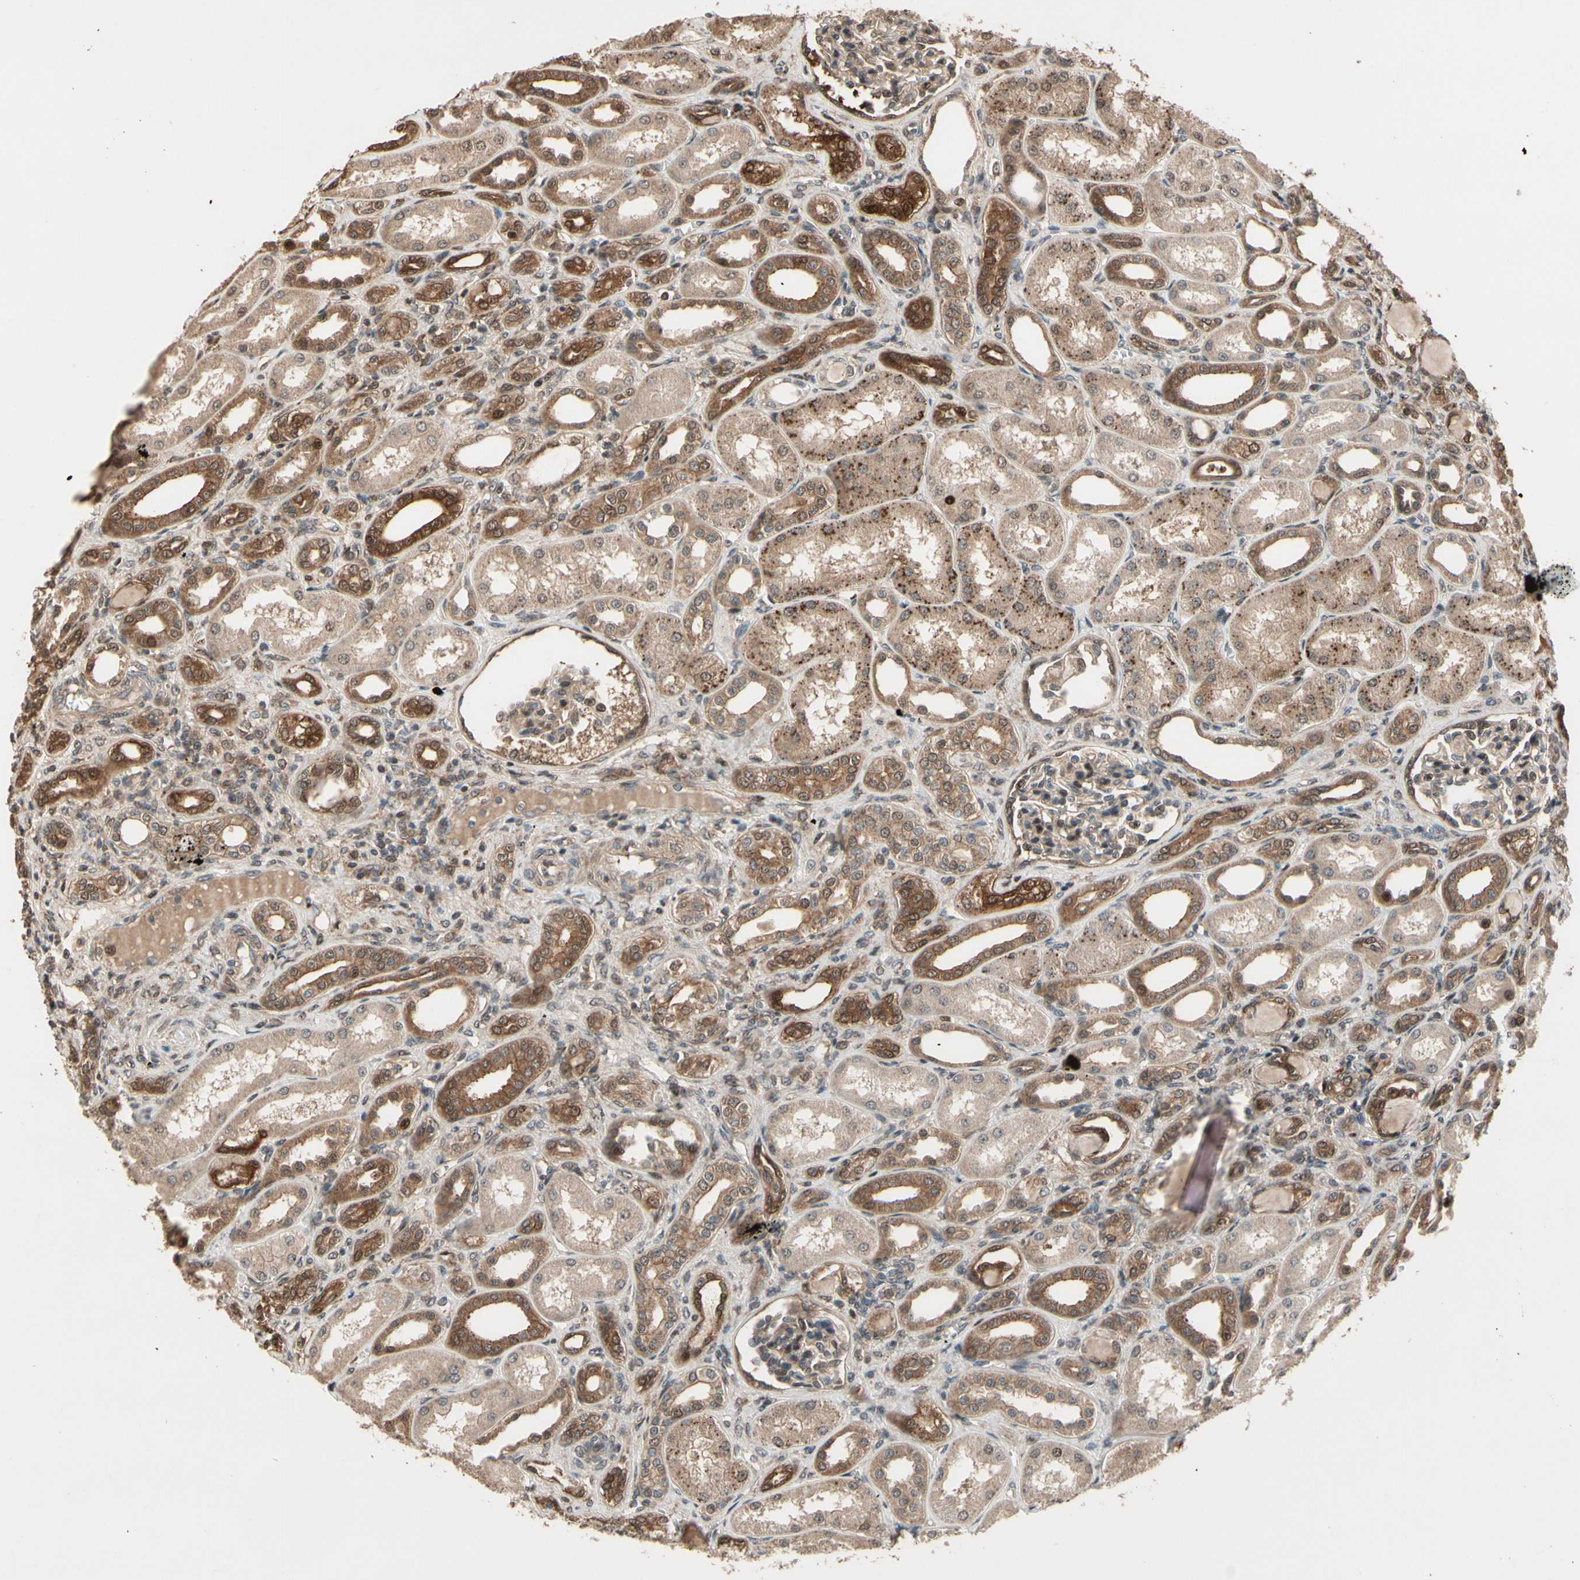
{"staining": {"intensity": "weak", "quantity": "25%-75%", "location": "cytoplasmic/membranous"}, "tissue": "kidney", "cell_type": "Cells in glomeruli", "image_type": "normal", "snomed": [{"axis": "morphology", "description": "Normal tissue, NOS"}, {"axis": "topography", "description": "Kidney"}], "caption": "Kidney stained with DAB immunohistochemistry displays low levels of weak cytoplasmic/membranous expression in about 25%-75% of cells in glomeruli.", "gene": "CSF1R", "patient": {"sex": "male", "age": 7}}